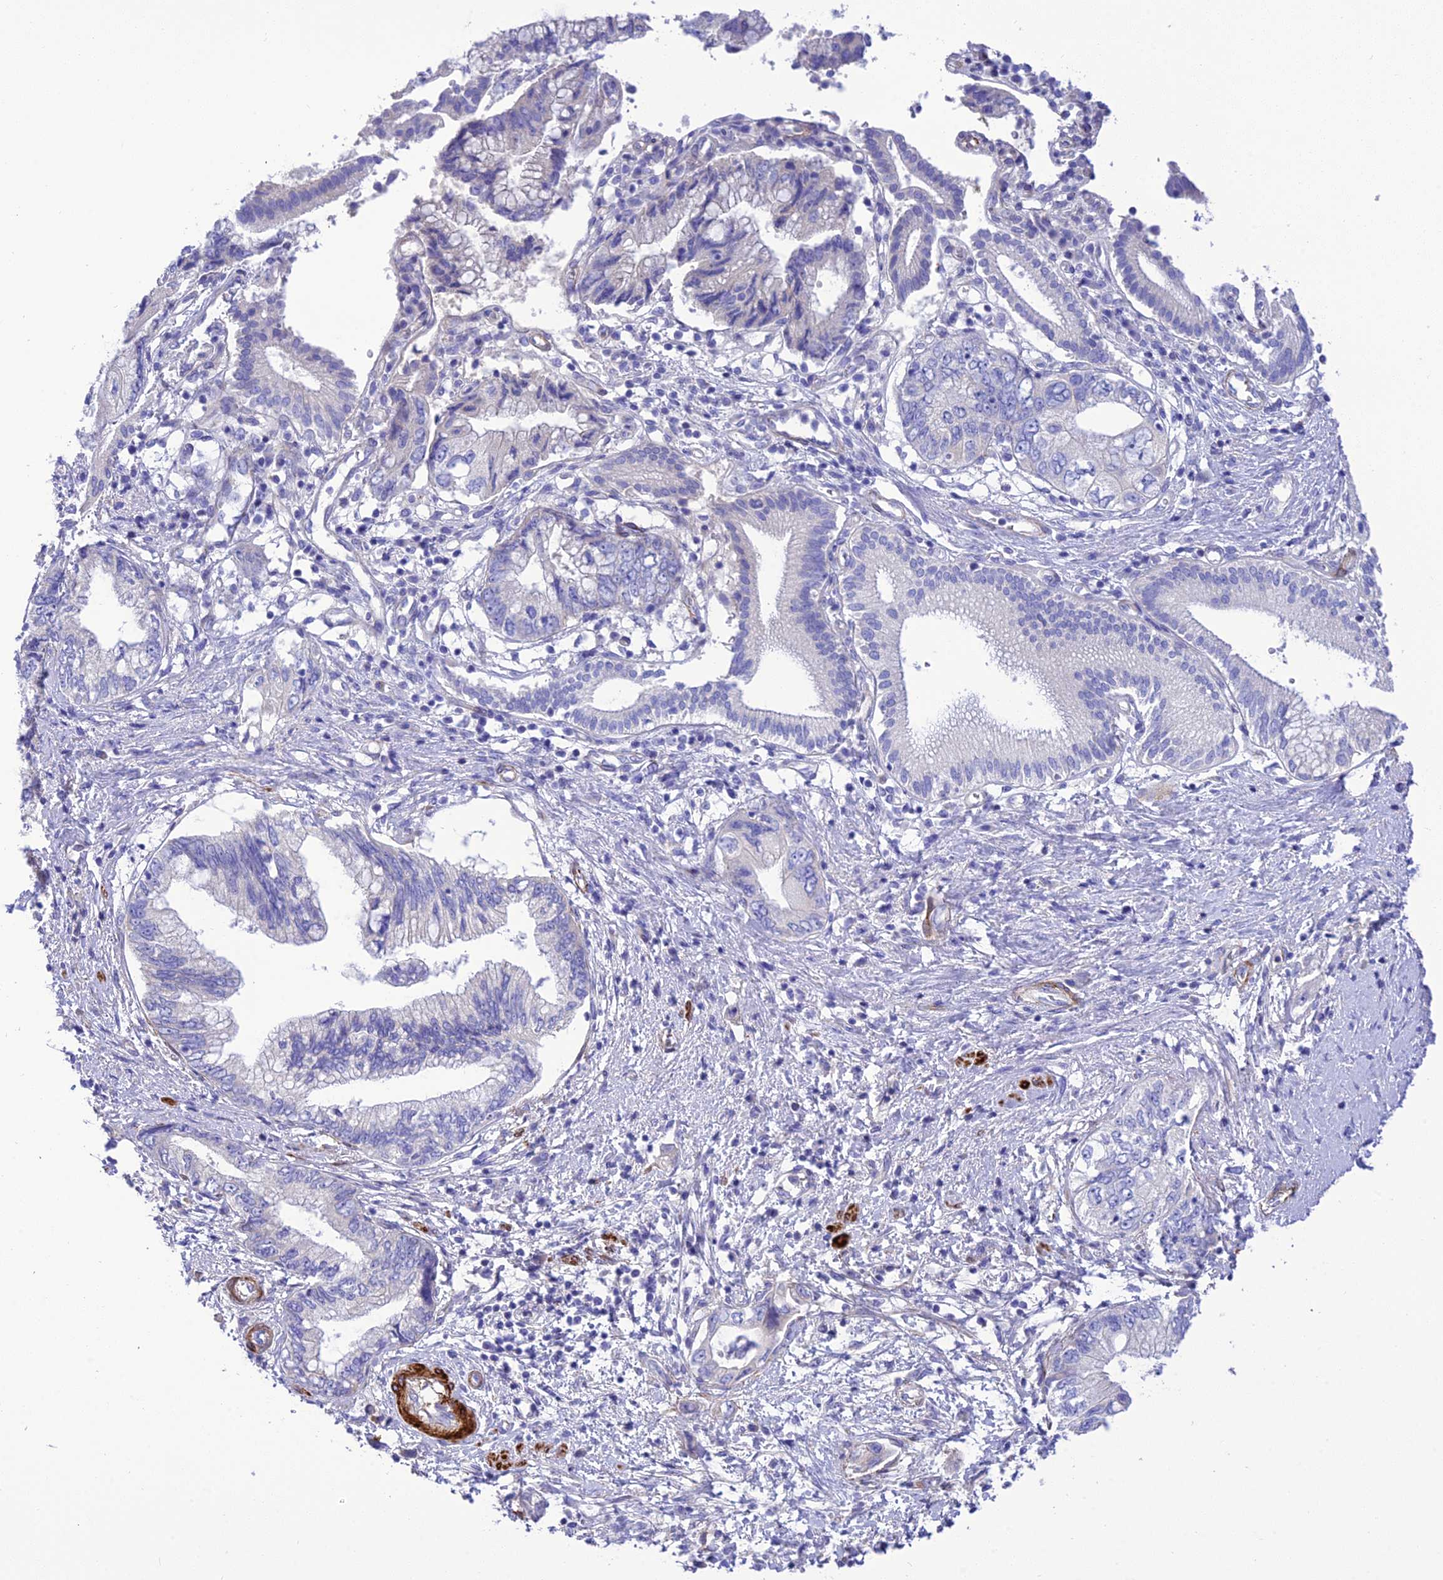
{"staining": {"intensity": "negative", "quantity": "none", "location": "none"}, "tissue": "pancreatic cancer", "cell_type": "Tumor cells", "image_type": "cancer", "snomed": [{"axis": "morphology", "description": "Adenocarcinoma, NOS"}, {"axis": "topography", "description": "Pancreas"}], "caption": "Human pancreatic cancer stained for a protein using IHC exhibits no expression in tumor cells.", "gene": "FRA10AC1", "patient": {"sex": "female", "age": 73}}